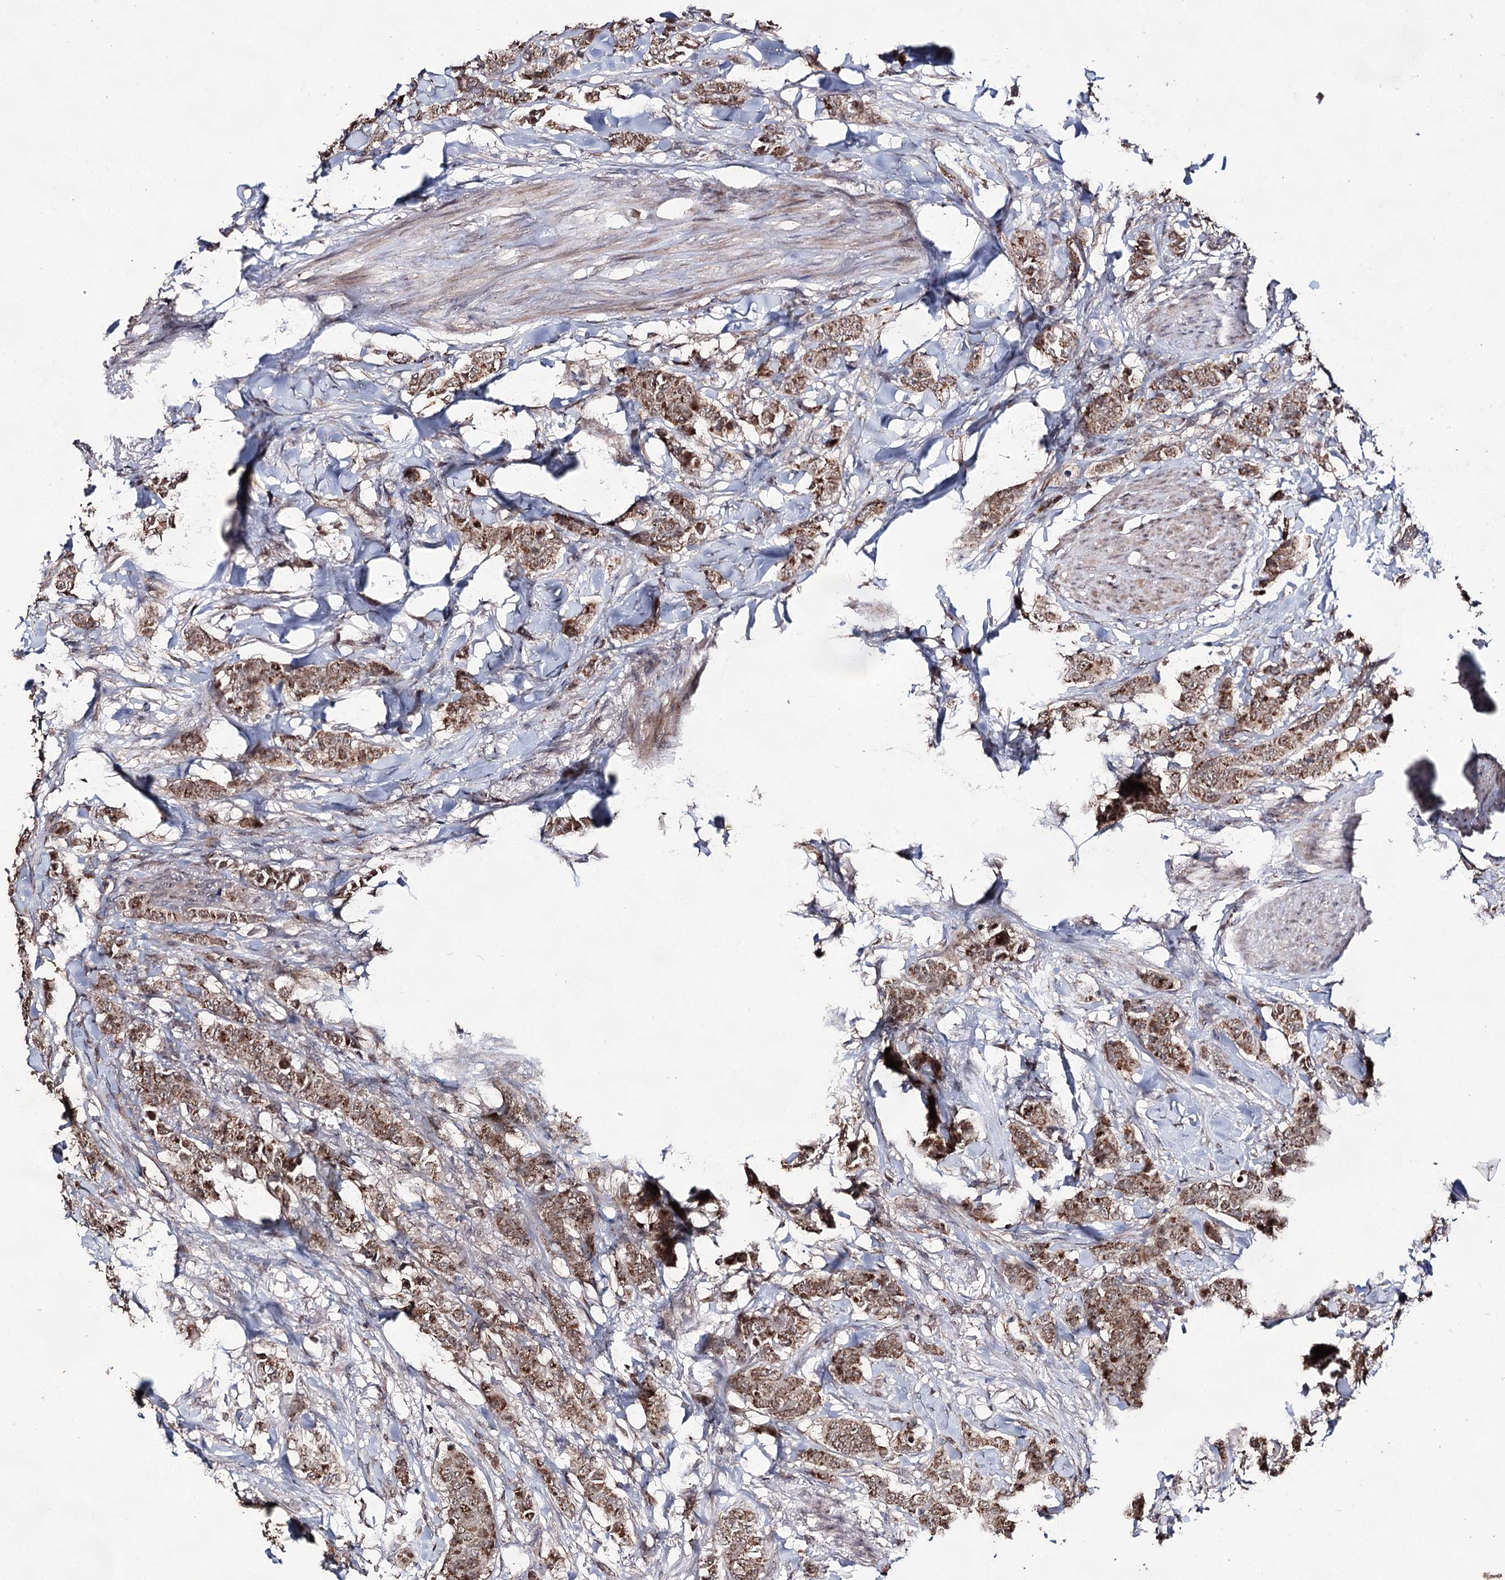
{"staining": {"intensity": "moderate", "quantity": ">75%", "location": "cytoplasmic/membranous"}, "tissue": "breast cancer", "cell_type": "Tumor cells", "image_type": "cancer", "snomed": [{"axis": "morphology", "description": "Duct carcinoma"}, {"axis": "topography", "description": "Breast"}], "caption": "IHC (DAB (3,3'-diaminobenzidine)) staining of breast infiltrating ductal carcinoma reveals moderate cytoplasmic/membranous protein positivity in about >75% of tumor cells.", "gene": "ACTR6", "patient": {"sex": "female", "age": 40}}